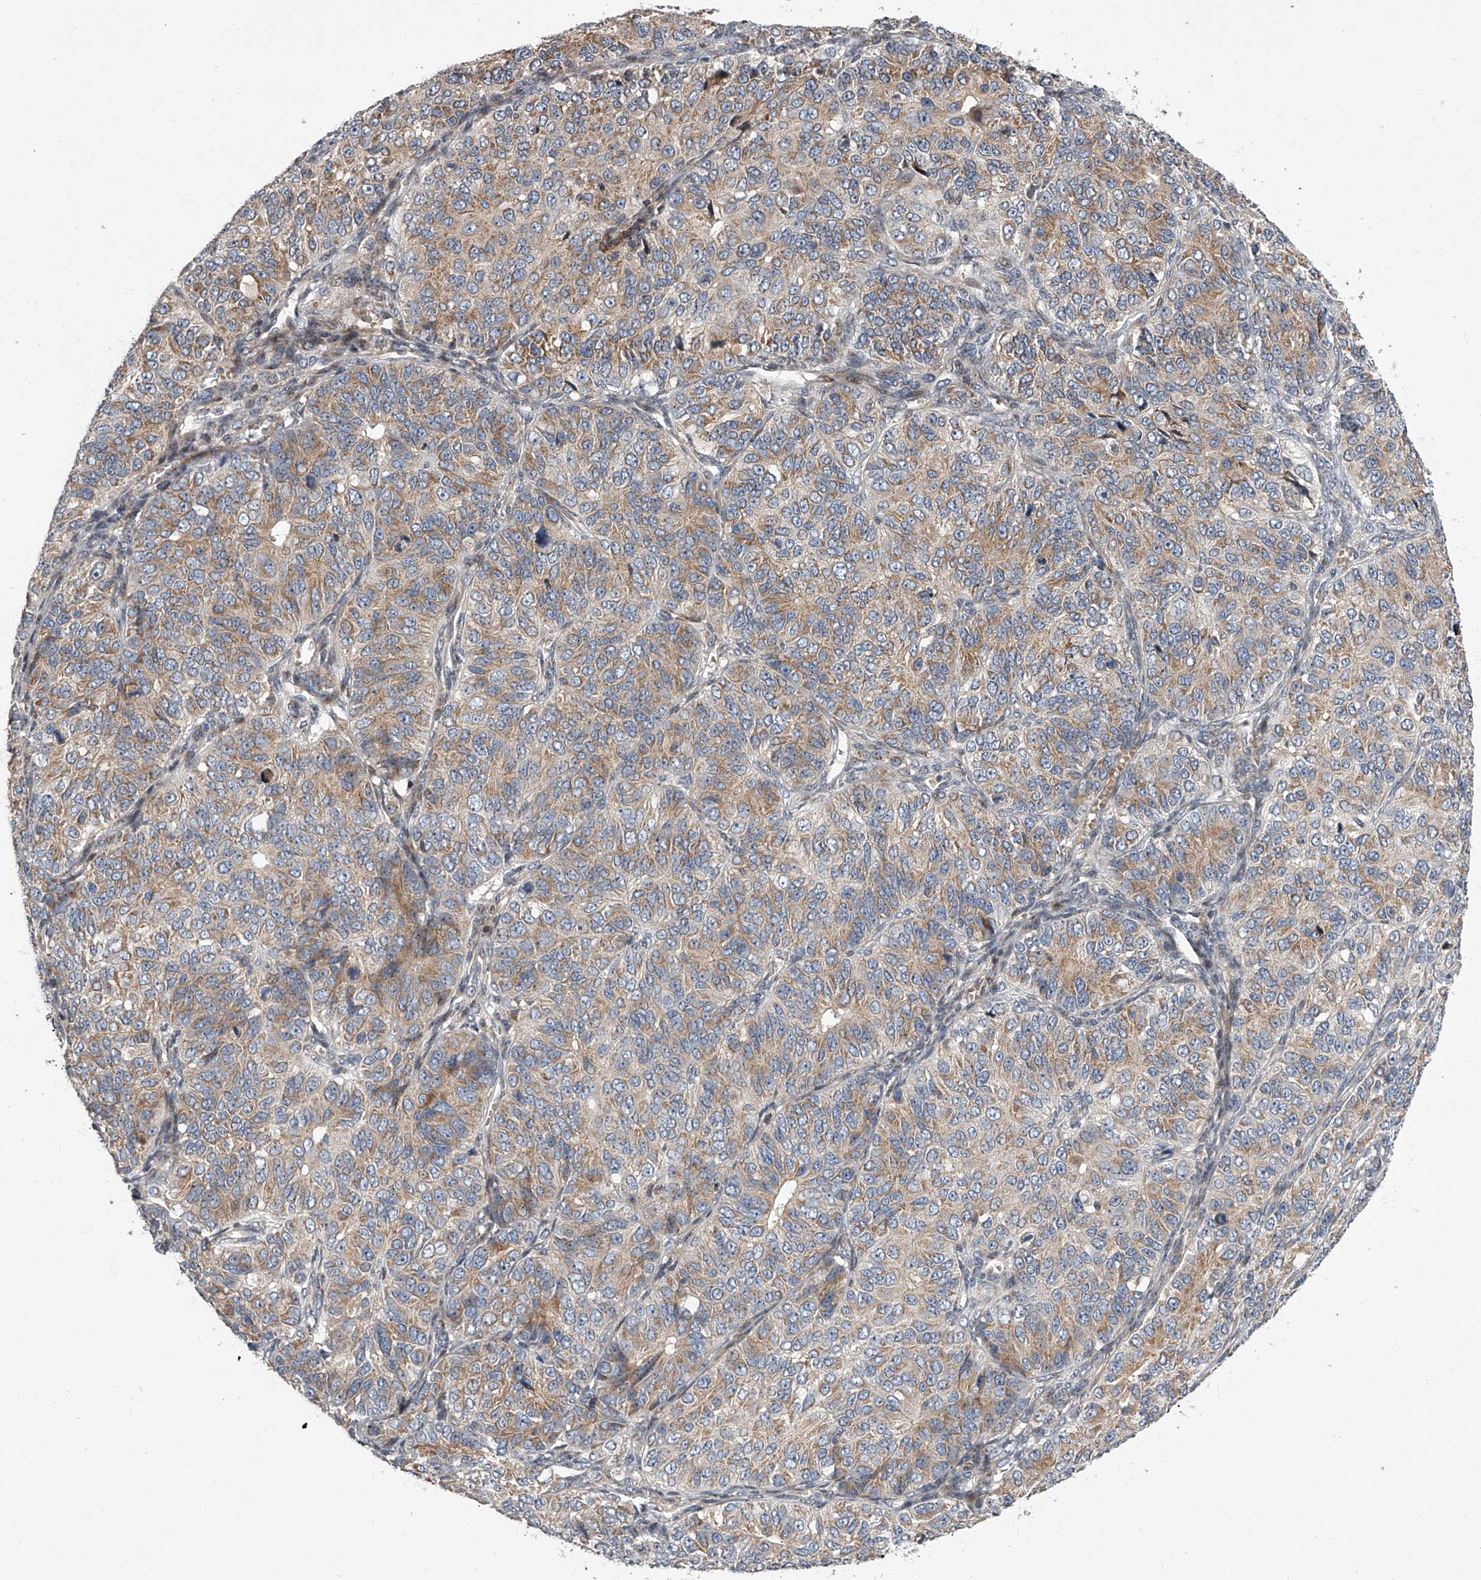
{"staining": {"intensity": "weak", "quantity": ">75%", "location": "cytoplasmic/membranous"}, "tissue": "ovarian cancer", "cell_type": "Tumor cells", "image_type": "cancer", "snomed": [{"axis": "morphology", "description": "Carcinoma, endometroid"}, {"axis": "topography", "description": "Ovary"}], "caption": "About >75% of tumor cells in ovarian endometroid carcinoma show weak cytoplasmic/membranous protein expression as visualized by brown immunohistochemical staining.", "gene": "DLGAP2", "patient": {"sex": "female", "age": 51}}